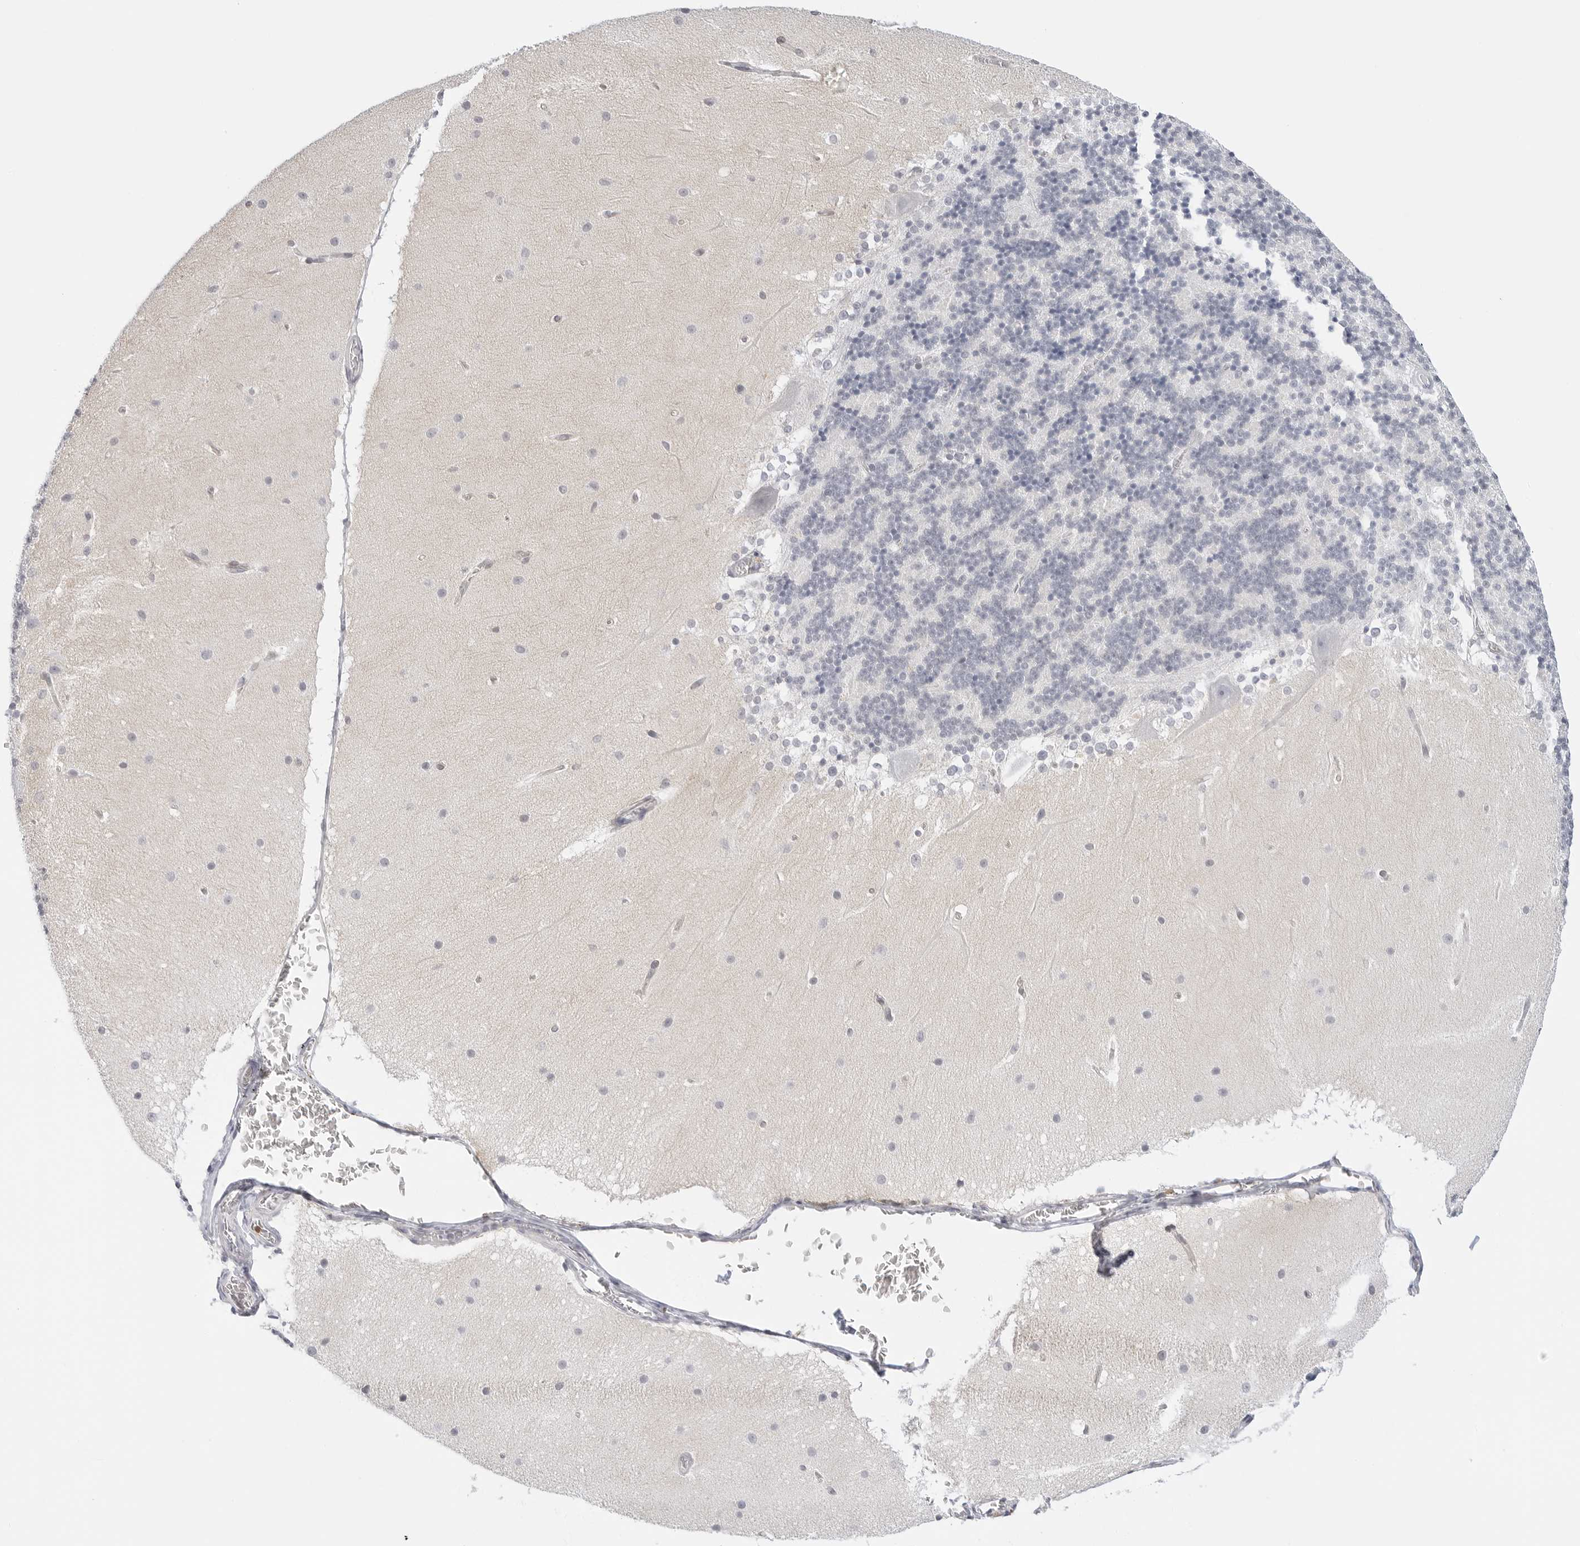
{"staining": {"intensity": "negative", "quantity": "none", "location": "none"}, "tissue": "cerebellum", "cell_type": "Cells in granular layer", "image_type": "normal", "snomed": [{"axis": "morphology", "description": "Normal tissue, NOS"}, {"axis": "topography", "description": "Cerebellum"}], "caption": "Micrograph shows no protein staining in cells in granular layer of unremarkable cerebellum. (DAB immunohistochemistry, high magnification).", "gene": "SLC9A3R1", "patient": {"sex": "female", "age": 19}}